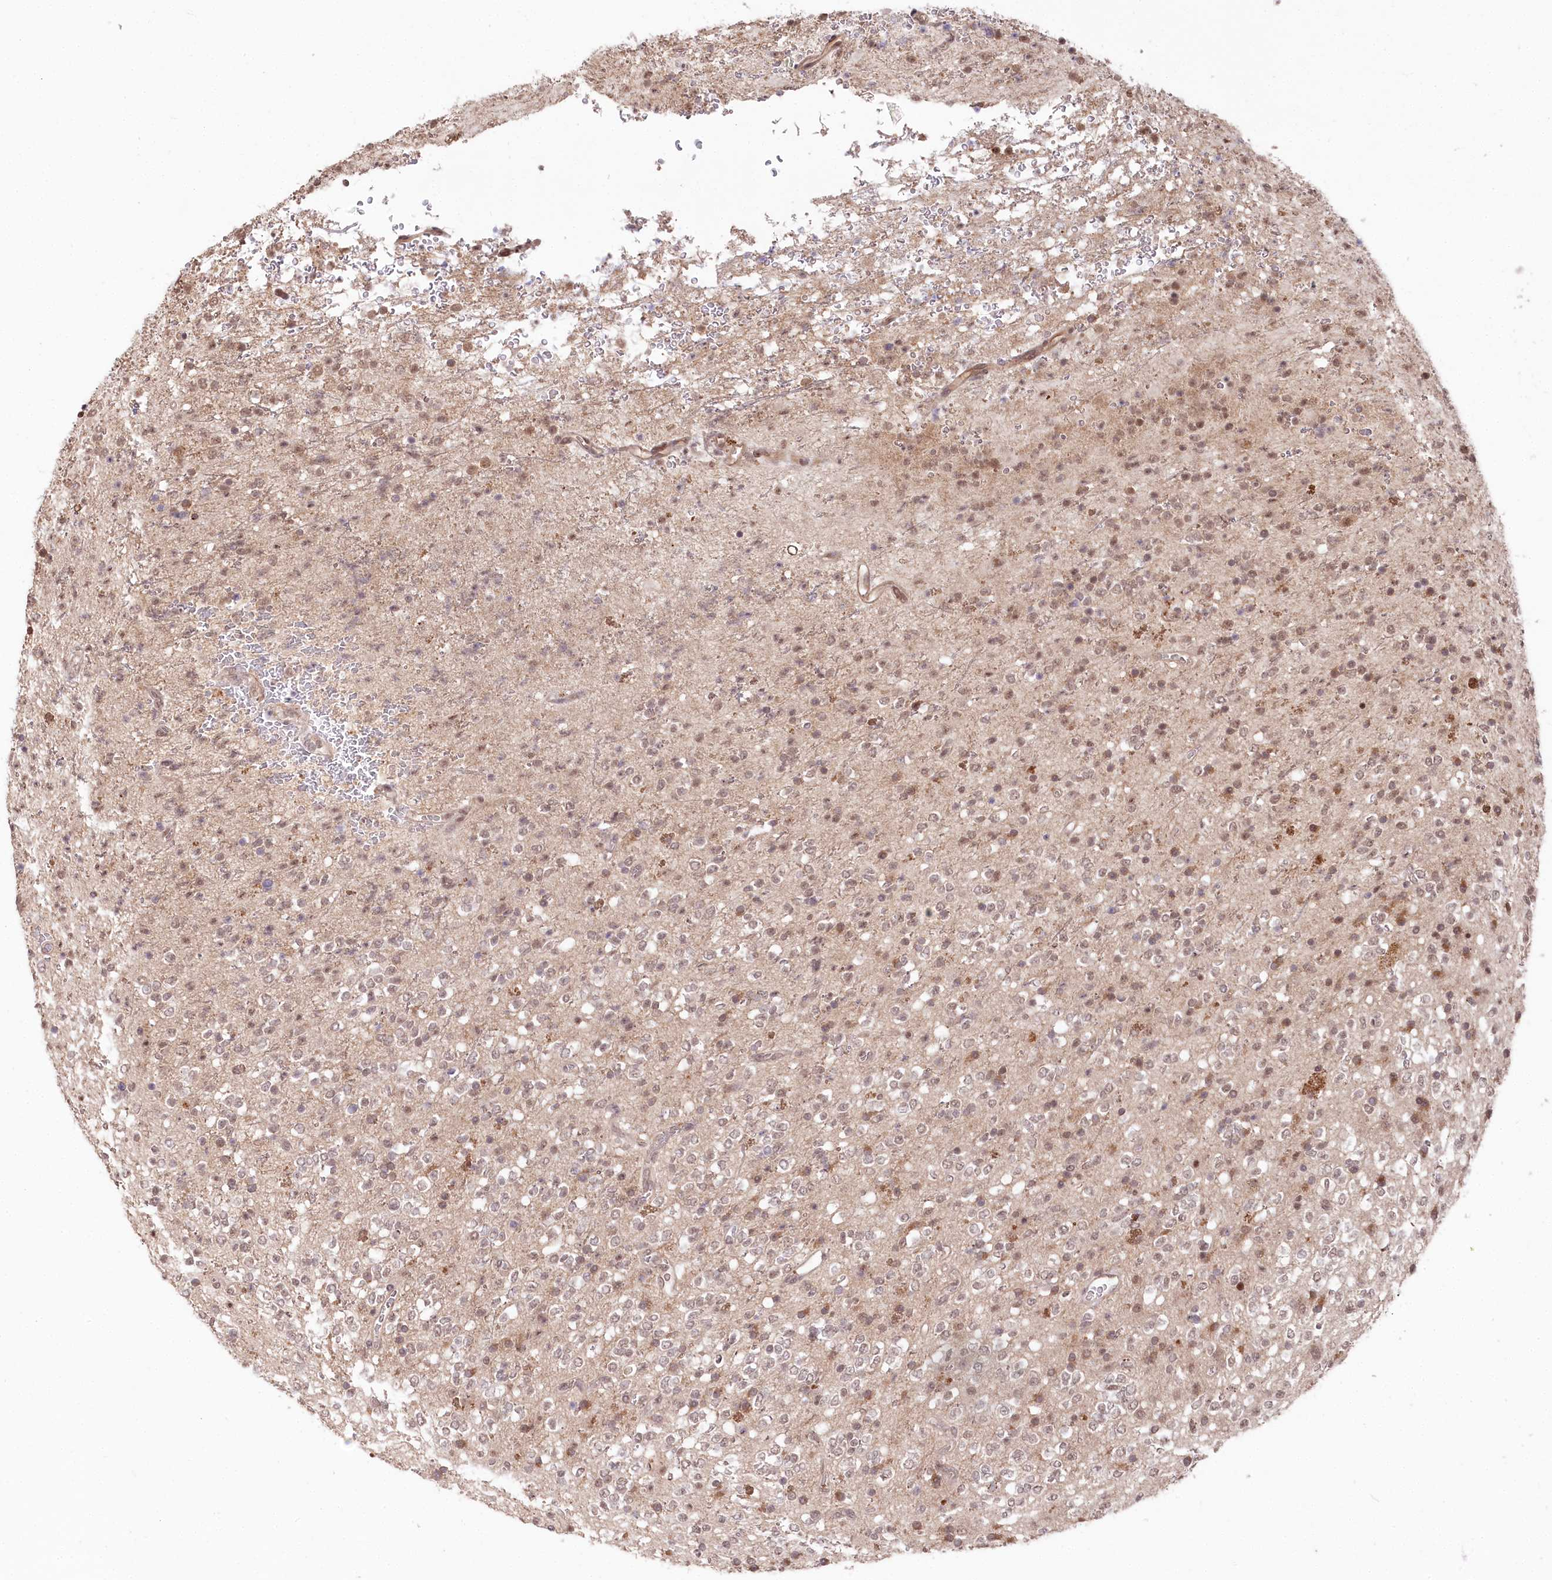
{"staining": {"intensity": "moderate", "quantity": "25%-75%", "location": "nuclear"}, "tissue": "glioma", "cell_type": "Tumor cells", "image_type": "cancer", "snomed": [{"axis": "morphology", "description": "Glioma, malignant, High grade"}, {"axis": "topography", "description": "Brain"}], "caption": "A photomicrograph showing moderate nuclear positivity in approximately 25%-75% of tumor cells in glioma, as visualized by brown immunohistochemical staining.", "gene": "CCSER2", "patient": {"sex": "male", "age": 34}}